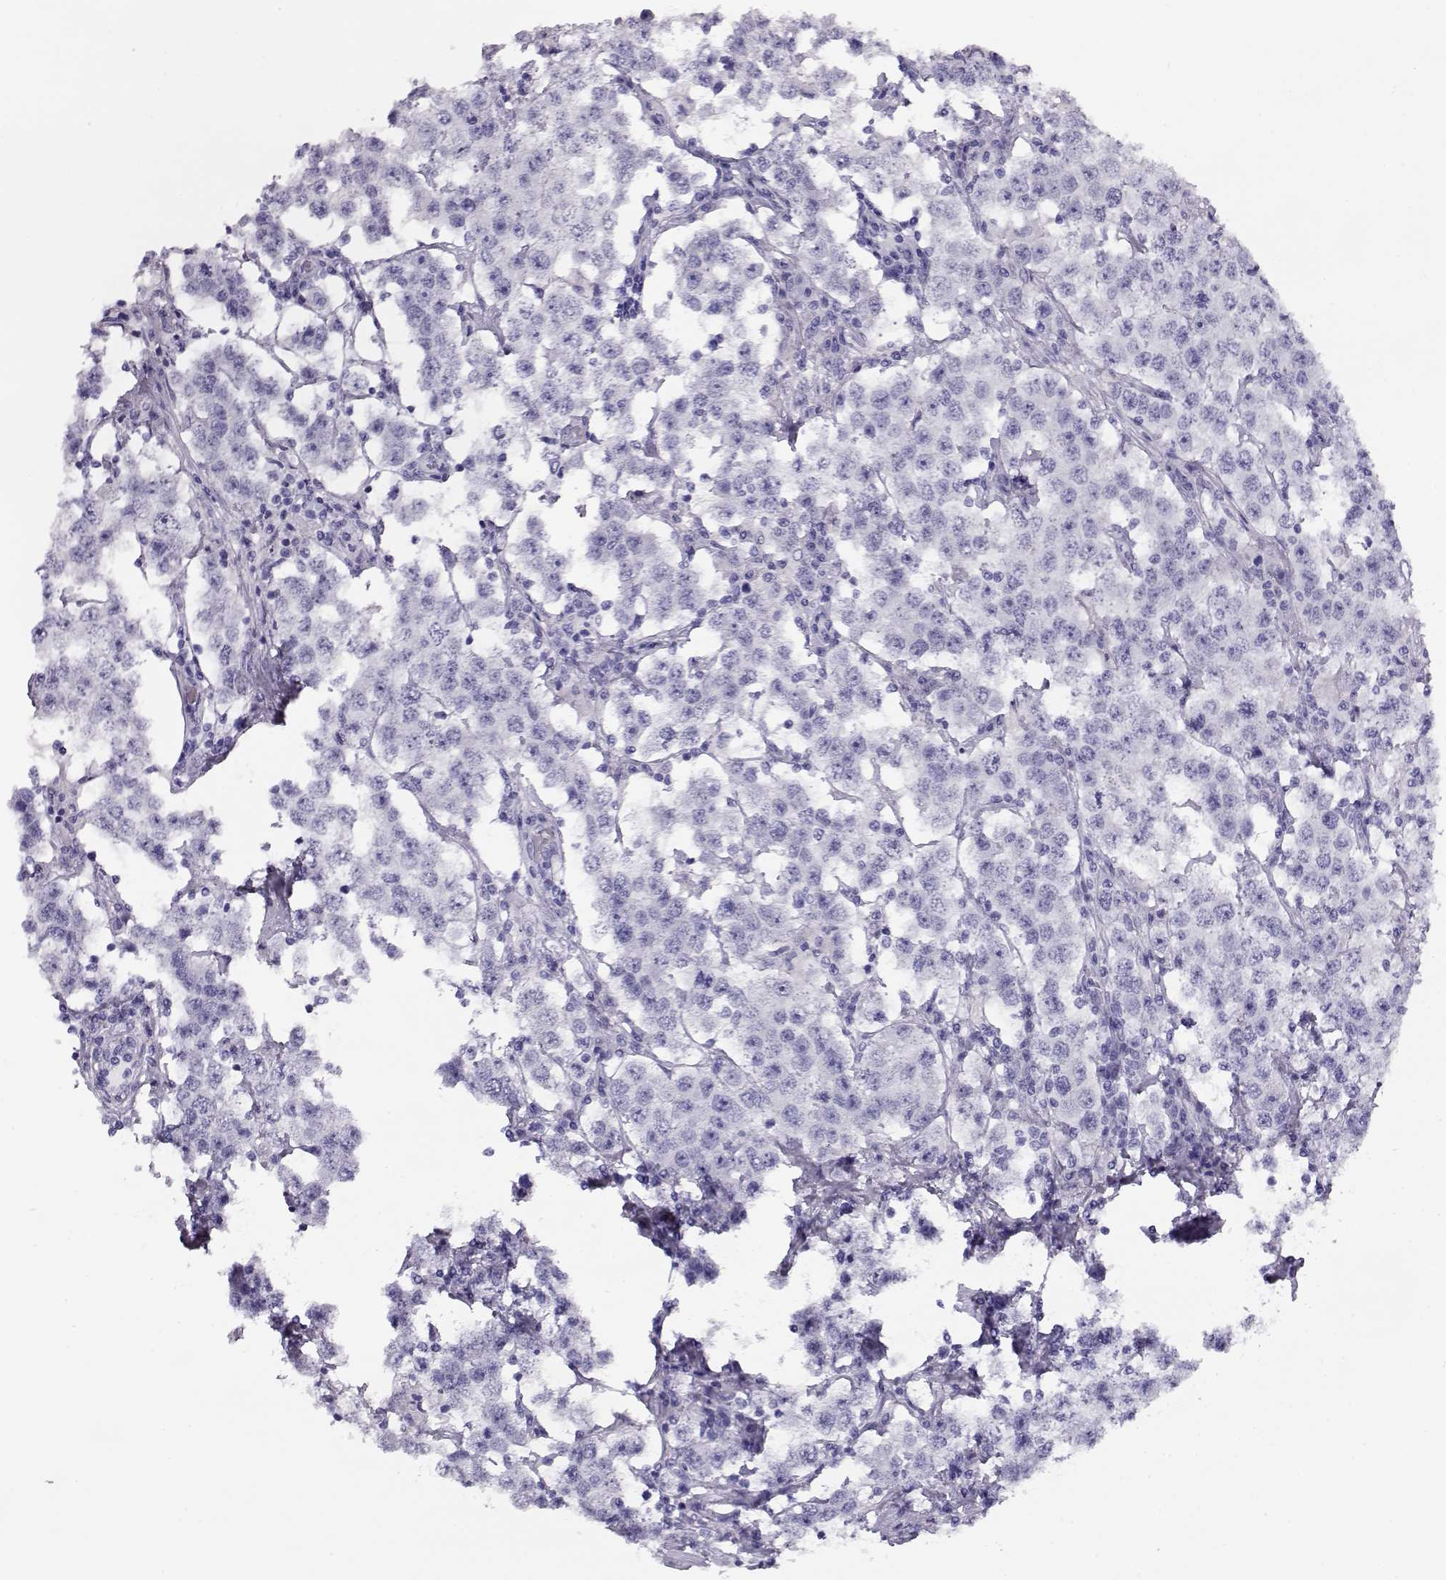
{"staining": {"intensity": "negative", "quantity": "none", "location": "none"}, "tissue": "testis cancer", "cell_type": "Tumor cells", "image_type": "cancer", "snomed": [{"axis": "morphology", "description": "Seminoma, NOS"}, {"axis": "topography", "description": "Testis"}], "caption": "This is an immunohistochemistry (IHC) histopathology image of testis seminoma. There is no expression in tumor cells.", "gene": "CRX", "patient": {"sex": "male", "age": 52}}